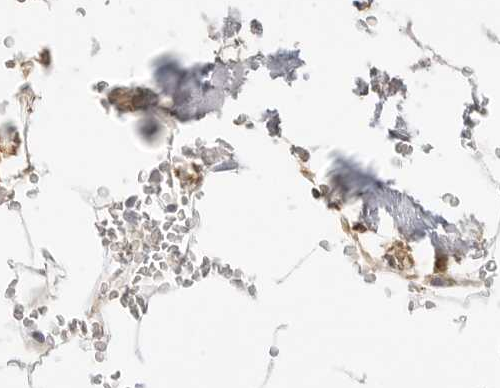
{"staining": {"intensity": "moderate", "quantity": "25%-75%", "location": "cytoplasmic/membranous"}, "tissue": "bone marrow", "cell_type": "Hematopoietic cells", "image_type": "normal", "snomed": [{"axis": "morphology", "description": "Normal tissue, NOS"}, {"axis": "topography", "description": "Bone marrow"}], "caption": "The photomicrograph displays a brown stain indicating the presence of a protein in the cytoplasmic/membranous of hematopoietic cells in bone marrow. The staining was performed using DAB (3,3'-diaminobenzidine) to visualize the protein expression in brown, while the nuclei were stained in blue with hematoxylin (Magnification: 20x).", "gene": "THEM4", "patient": {"sex": "male", "age": 70}}